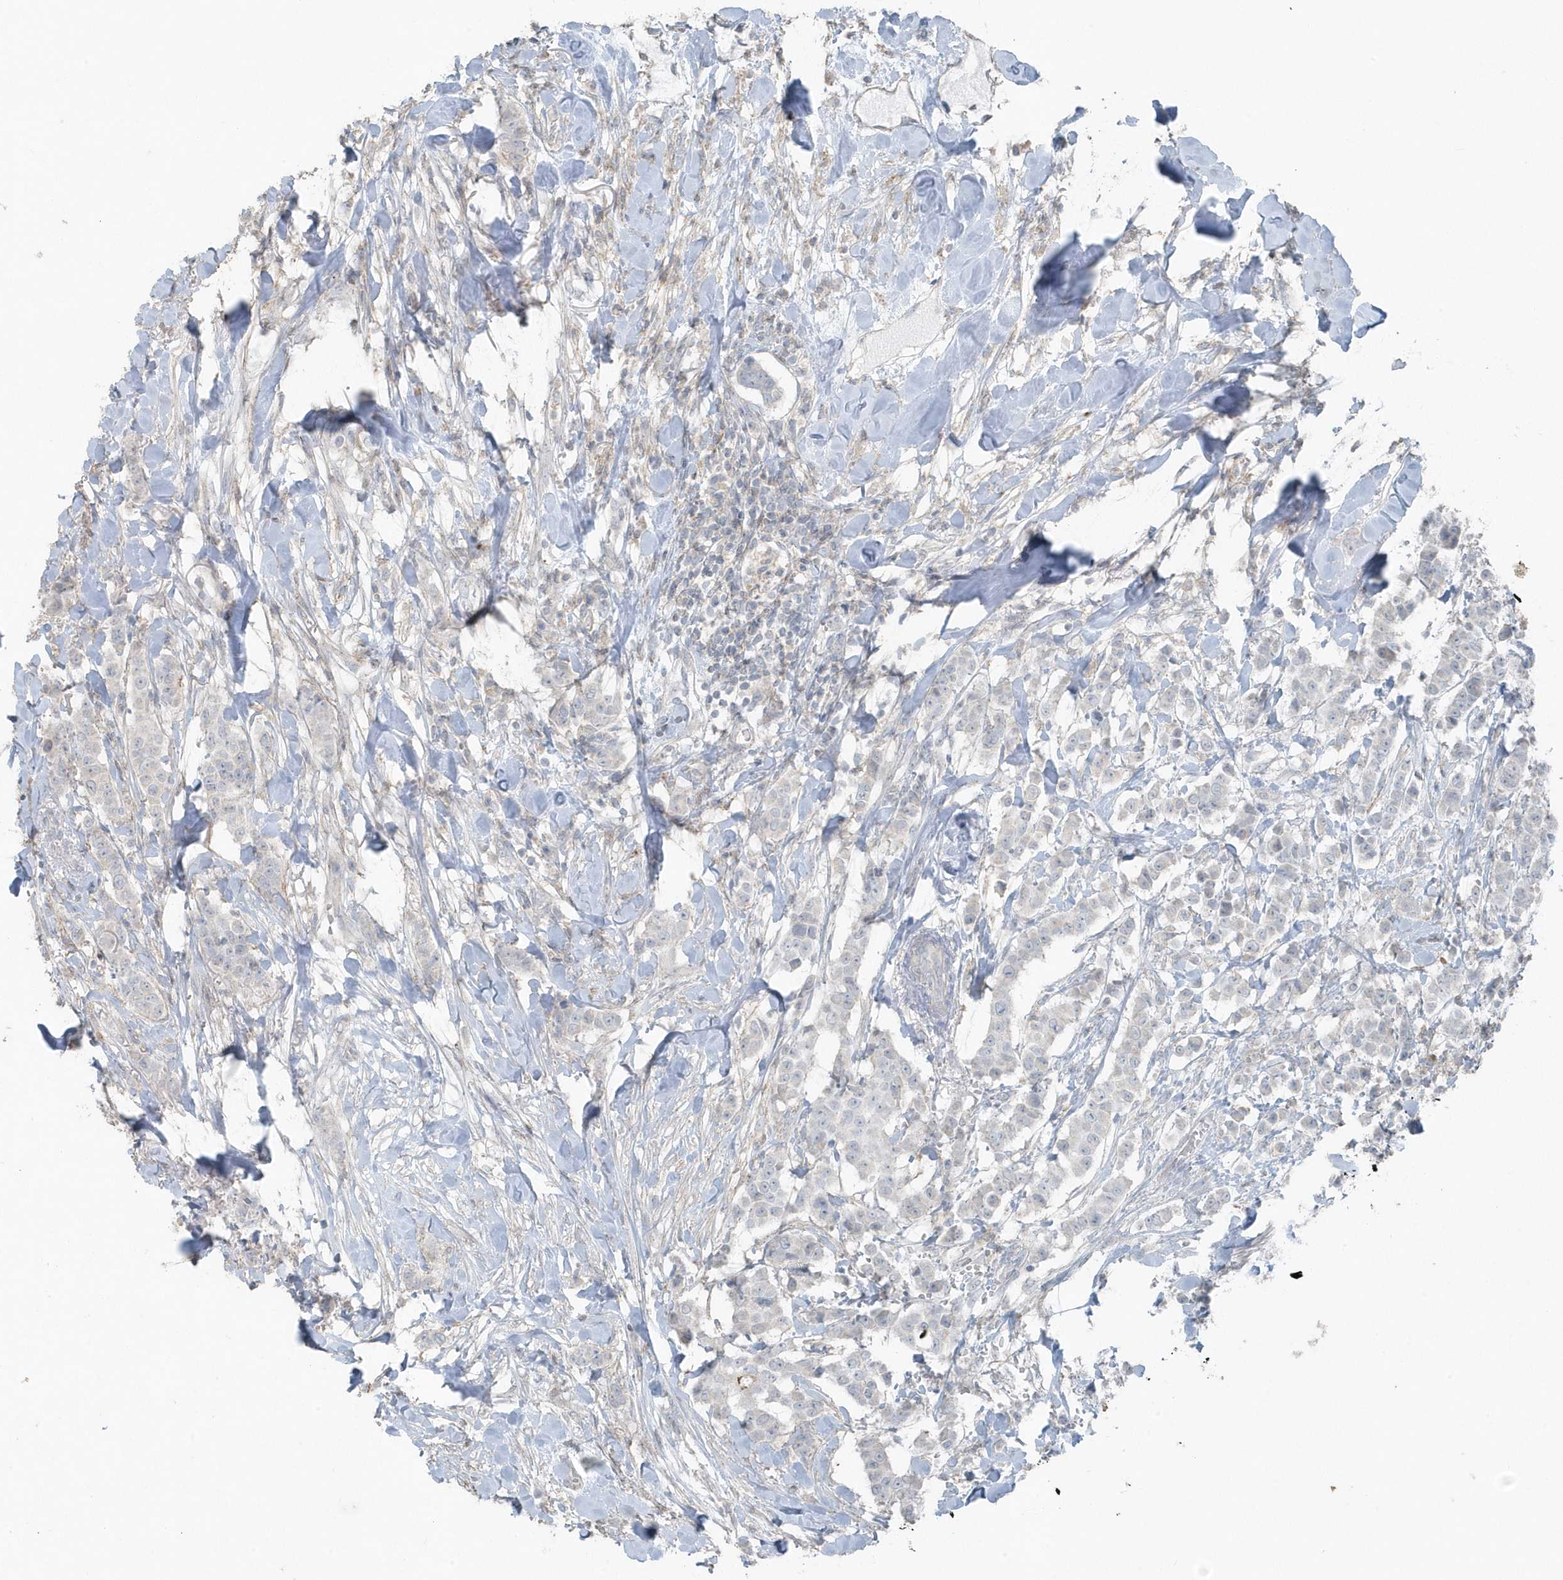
{"staining": {"intensity": "negative", "quantity": "none", "location": "none"}, "tissue": "breast cancer", "cell_type": "Tumor cells", "image_type": "cancer", "snomed": [{"axis": "morphology", "description": "Duct carcinoma"}, {"axis": "topography", "description": "Breast"}], "caption": "The photomicrograph displays no significant expression in tumor cells of breast intraductal carcinoma. Brightfield microscopy of immunohistochemistry stained with DAB (brown) and hematoxylin (blue), captured at high magnification.", "gene": "ACTC1", "patient": {"sex": "female", "age": 40}}